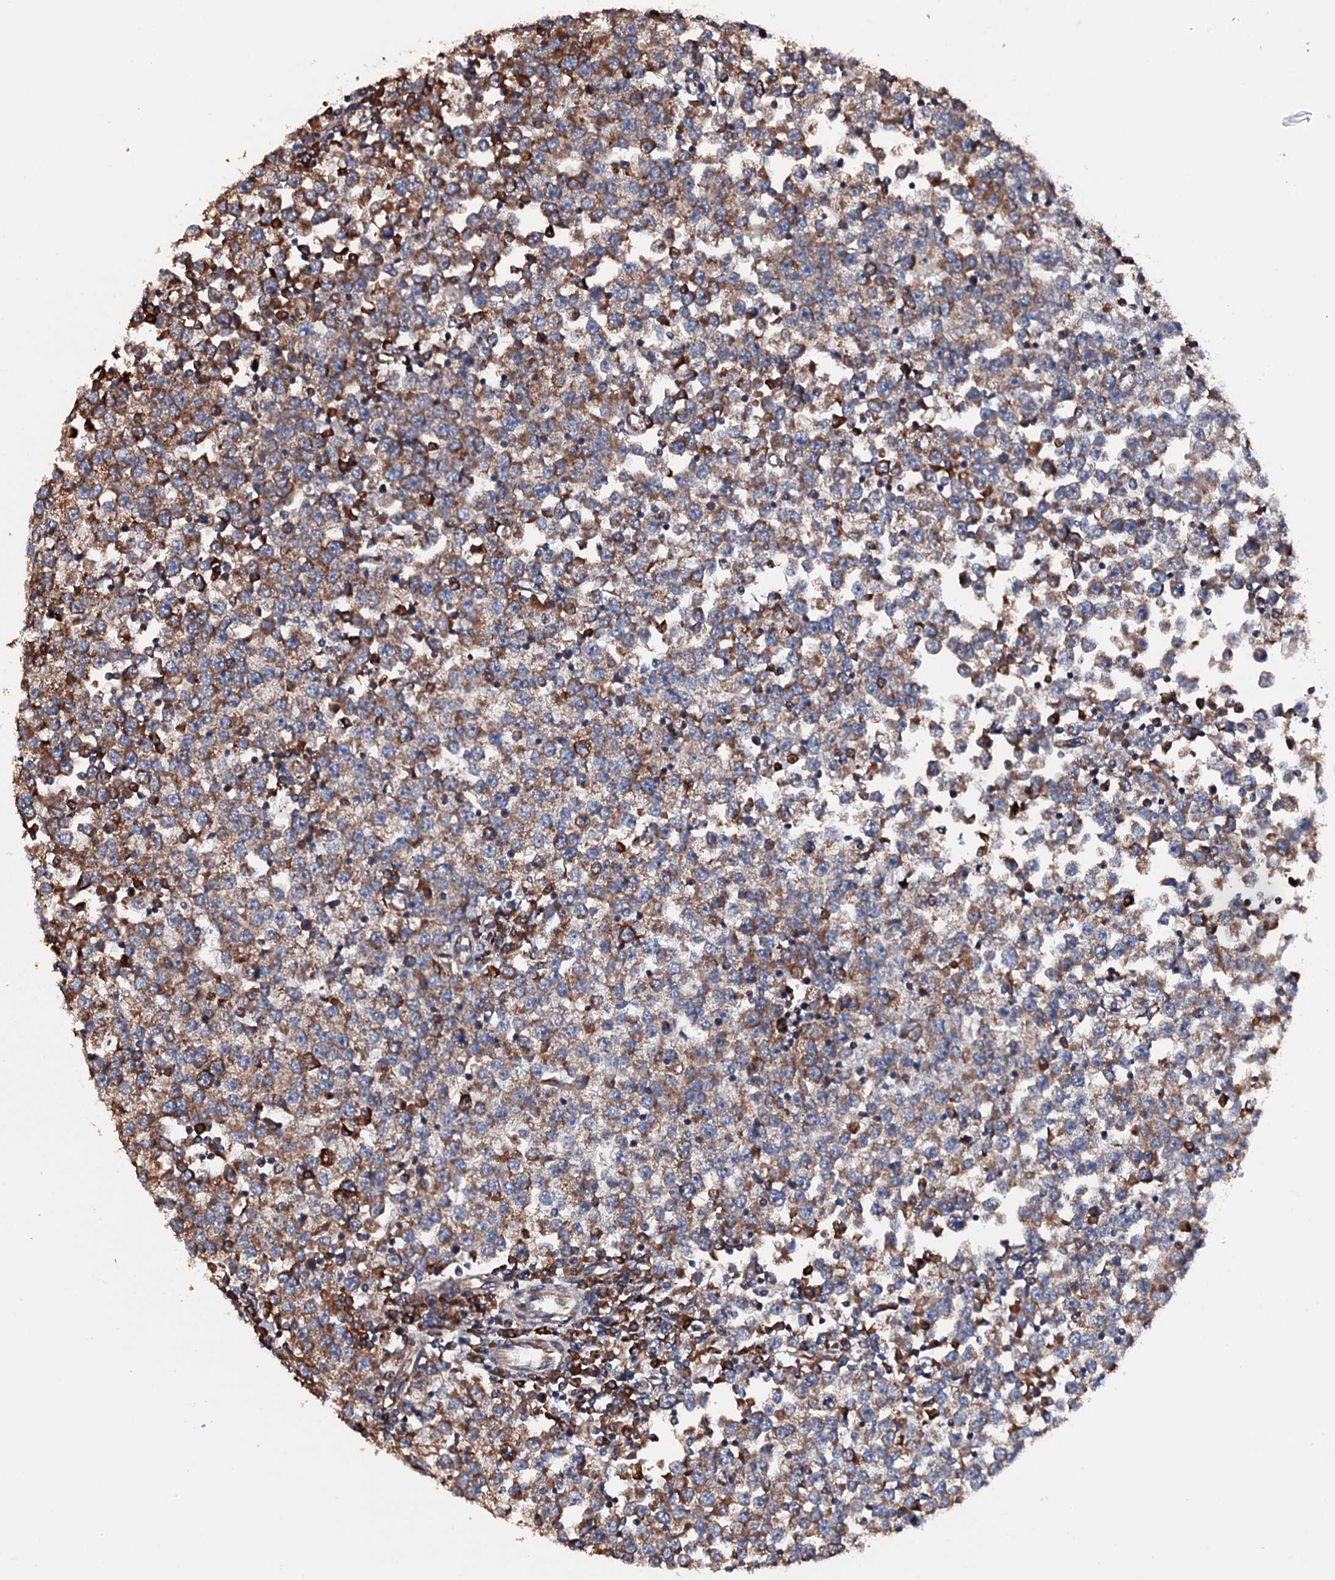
{"staining": {"intensity": "moderate", "quantity": ">75%", "location": "cytoplasmic/membranous"}, "tissue": "testis cancer", "cell_type": "Tumor cells", "image_type": "cancer", "snomed": [{"axis": "morphology", "description": "Seminoma, NOS"}, {"axis": "topography", "description": "Testis"}], "caption": "Testis seminoma was stained to show a protein in brown. There is medium levels of moderate cytoplasmic/membranous expression in approximately >75% of tumor cells. Nuclei are stained in blue.", "gene": "RAB12", "patient": {"sex": "male", "age": 65}}